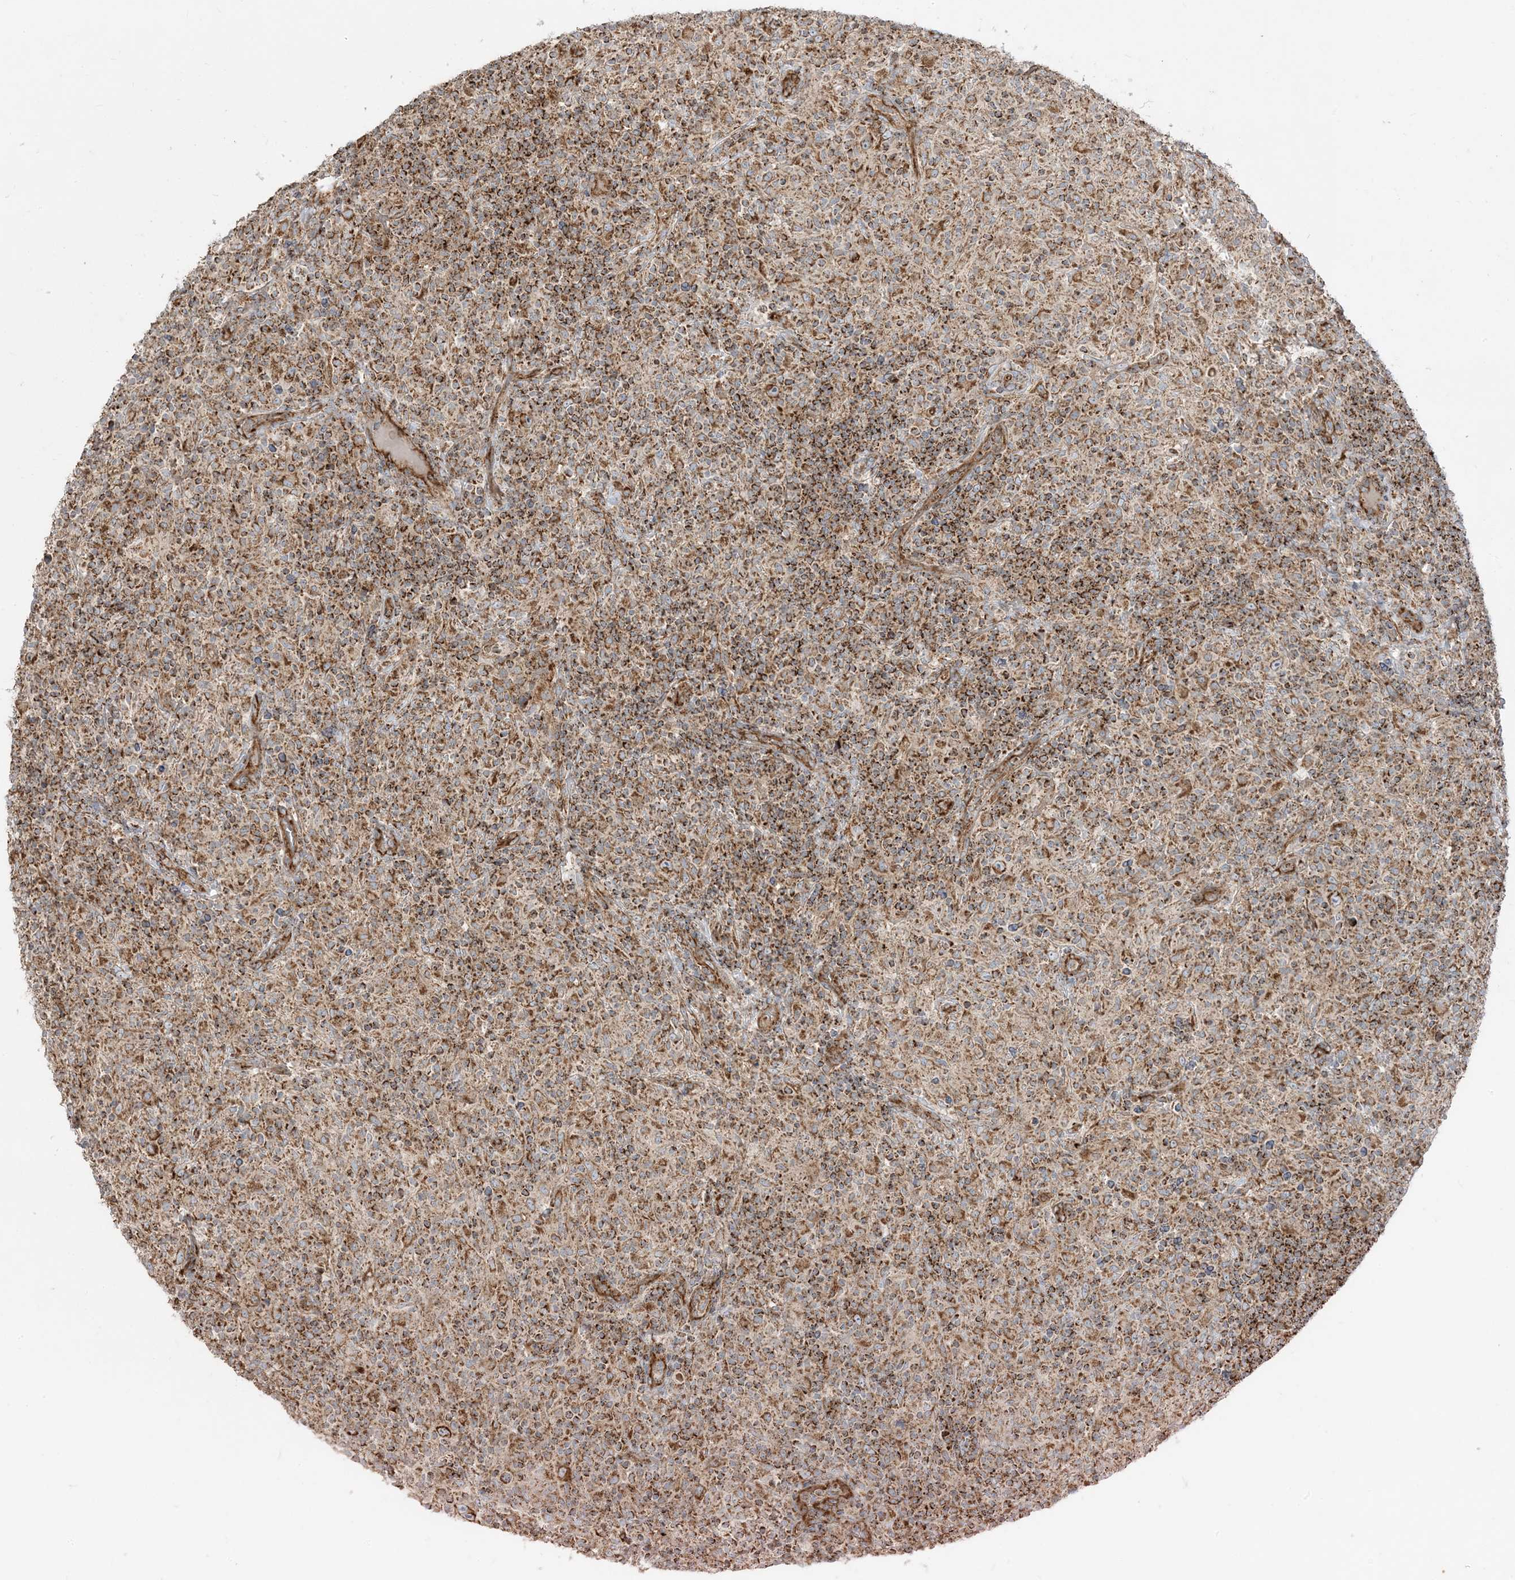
{"staining": {"intensity": "strong", "quantity": ">75%", "location": "cytoplasmic/membranous"}, "tissue": "lymphoma", "cell_type": "Tumor cells", "image_type": "cancer", "snomed": [{"axis": "morphology", "description": "Hodgkin's disease, NOS"}, {"axis": "topography", "description": "Lymph node"}], "caption": "IHC photomicrograph of Hodgkin's disease stained for a protein (brown), which exhibits high levels of strong cytoplasmic/membranous expression in about >75% of tumor cells.", "gene": "AARS2", "patient": {"sex": "male", "age": 70}}